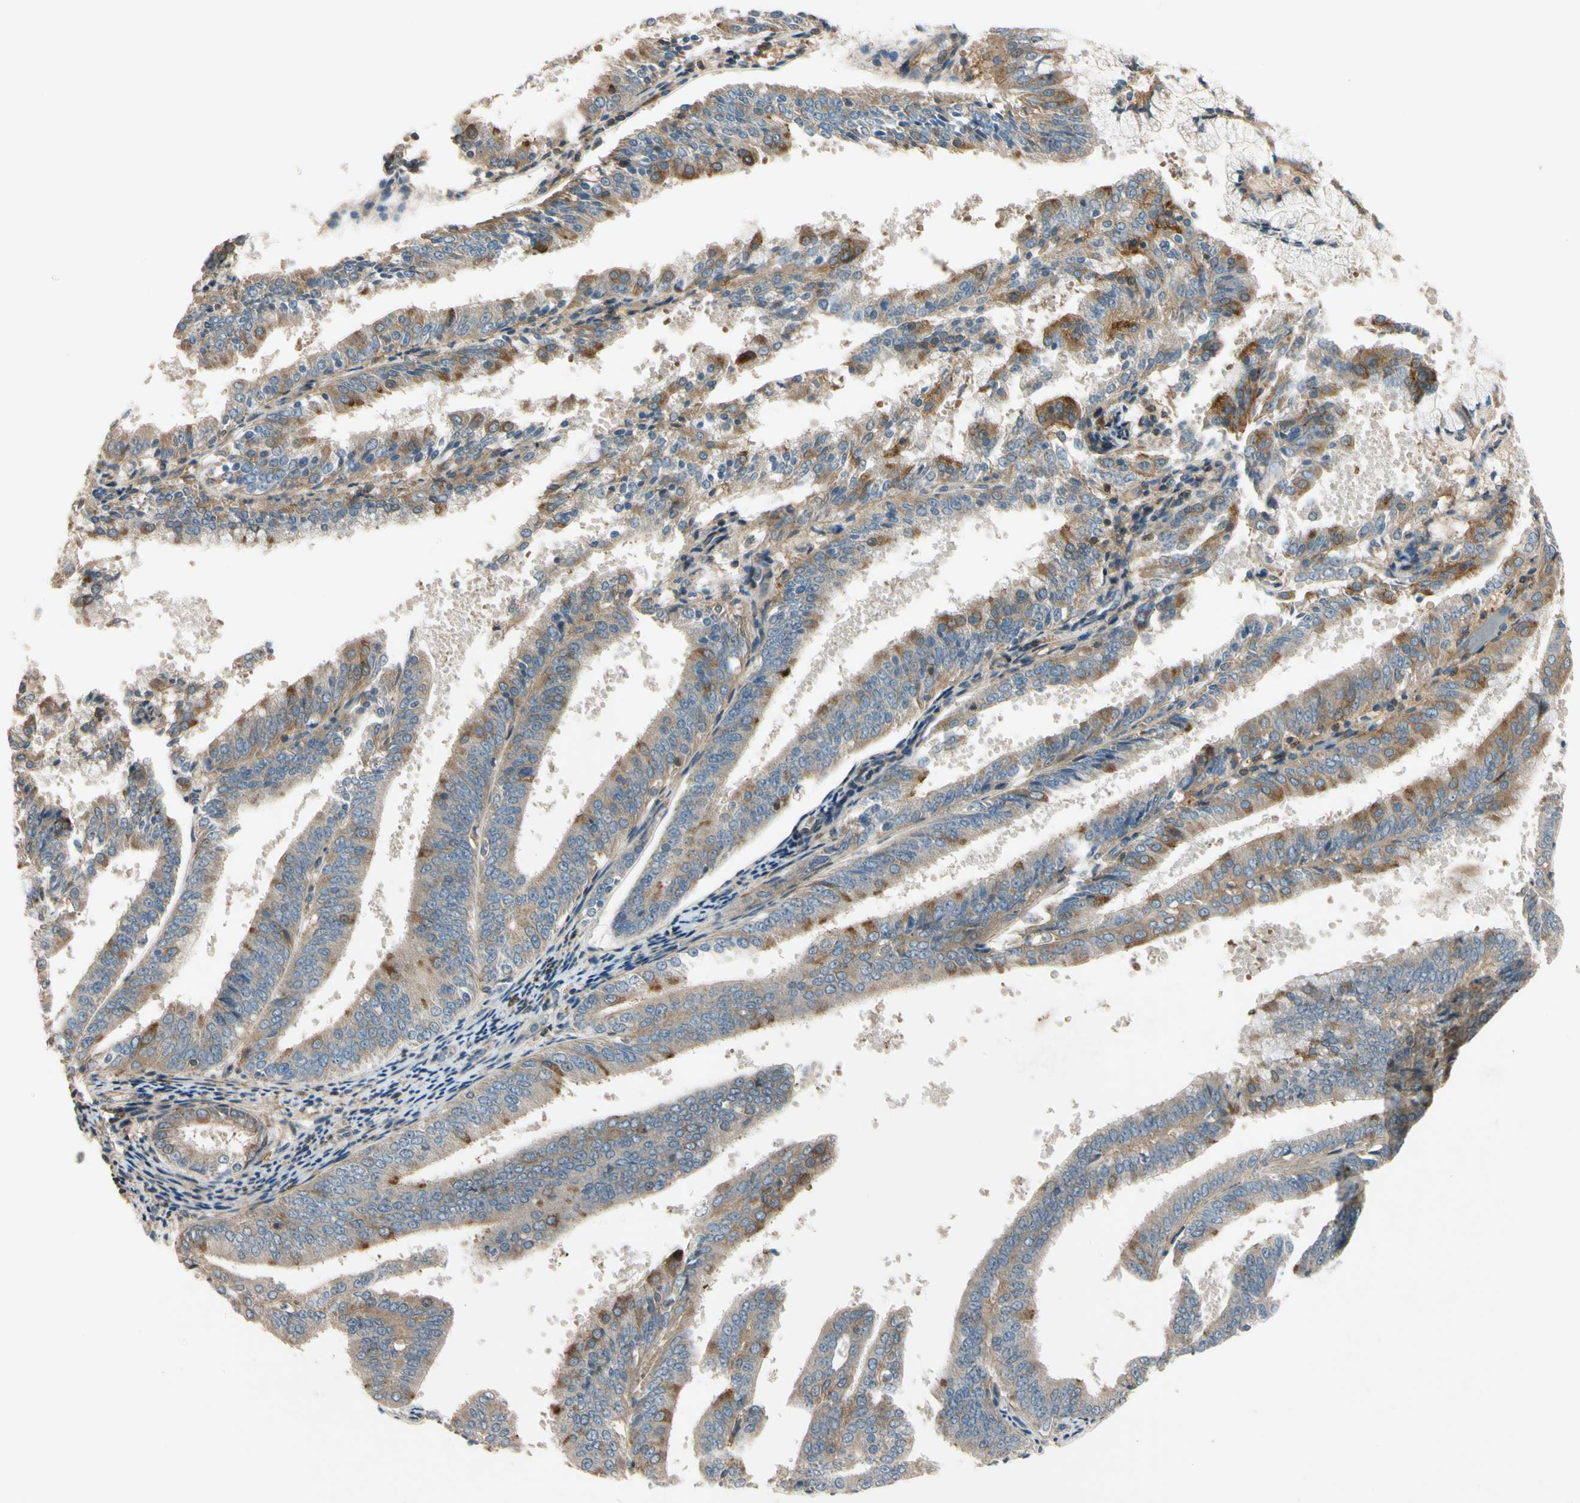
{"staining": {"intensity": "moderate", "quantity": "25%-75%", "location": "cytoplasmic/membranous"}, "tissue": "endometrial cancer", "cell_type": "Tumor cells", "image_type": "cancer", "snomed": [{"axis": "morphology", "description": "Adenocarcinoma, NOS"}, {"axis": "topography", "description": "Endometrium"}], "caption": "High-power microscopy captured an immunohistochemistry (IHC) image of endometrial cancer, revealing moderate cytoplasmic/membranous positivity in approximately 25%-75% of tumor cells.", "gene": "MST1R", "patient": {"sex": "female", "age": 63}}